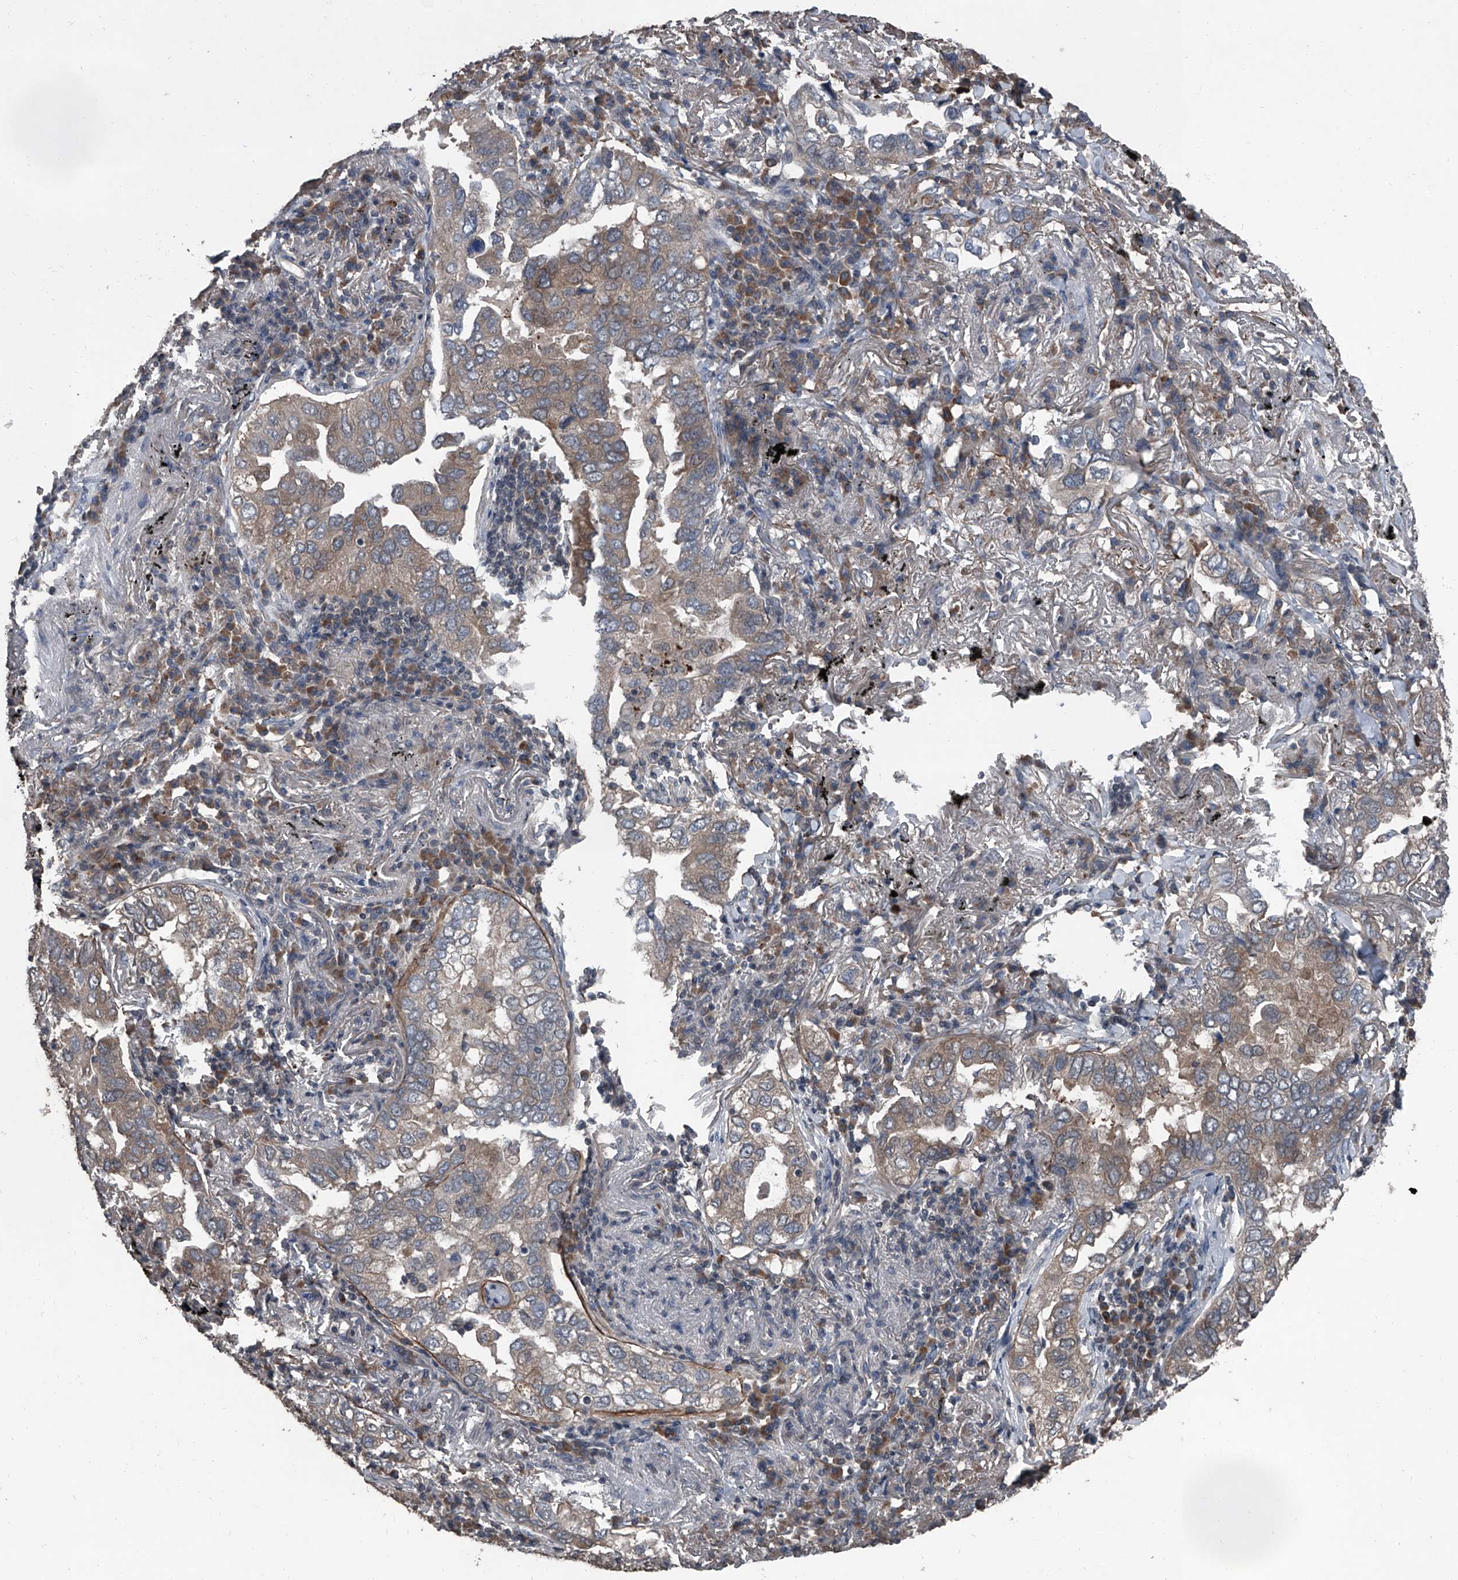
{"staining": {"intensity": "weak", "quantity": "25%-75%", "location": "cytoplasmic/membranous"}, "tissue": "lung cancer", "cell_type": "Tumor cells", "image_type": "cancer", "snomed": [{"axis": "morphology", "description": "Adenocarcinoma, NOS"}, {"axis": "topography", "description": "Lung"}], "caption": "IHC image of neoplastic tissue: adenocarcinoma (lung) stained using immunohistochemistry exhibits low levels of weak protein expression localized specifically in the cytoplasmic/membranous of tumor cells, appearing as a cytoplasmic/membranous brown color.", "gene": "OARD1", "patient": {"sex": "male", "age": 65}}